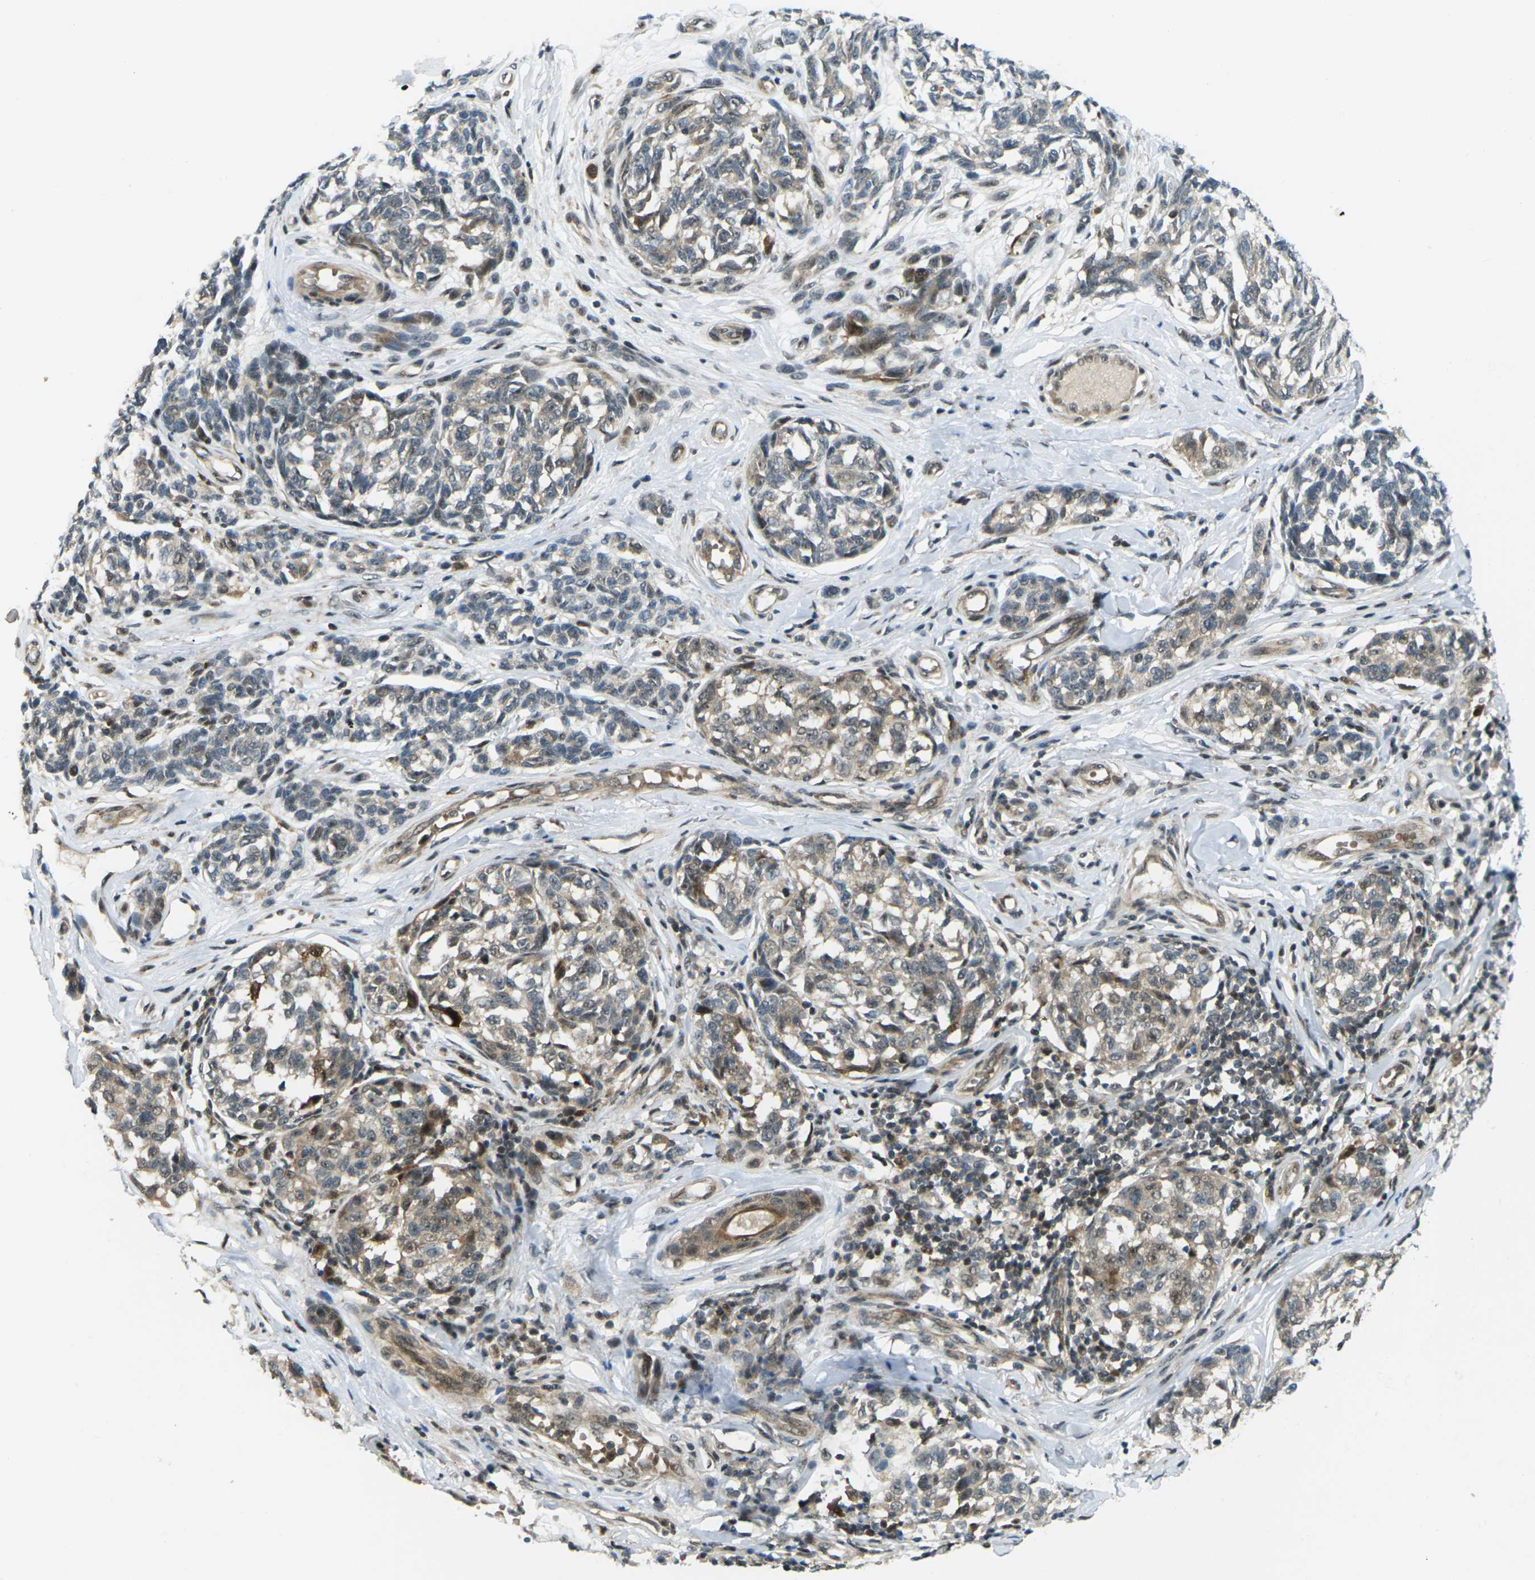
{"staining": {"intensity": "moderate", "quantity": "25%-75%", "location": "cytoplasmic/membranous,nuclear"}, "tissue": "melanoma", "cell_type": "Tumor cells", "image_type": "cancer", "snomed": [{"axis": "morphology", "description": "Malignant melanoma, NOS"}, {"axis": "topography", "description": "Skin"}], "caption": "Melanoma was stained to show a protein in brown. There is medium levels of moderate cytoplasmic/membranous and nuclear expression in approximately 25%-75% of tumor cells. (DAB IHC, brown staining for protein, blue staining for nuclei).", "gene": "UBE2S", "patient": {"sex": "female", "age": 64}}